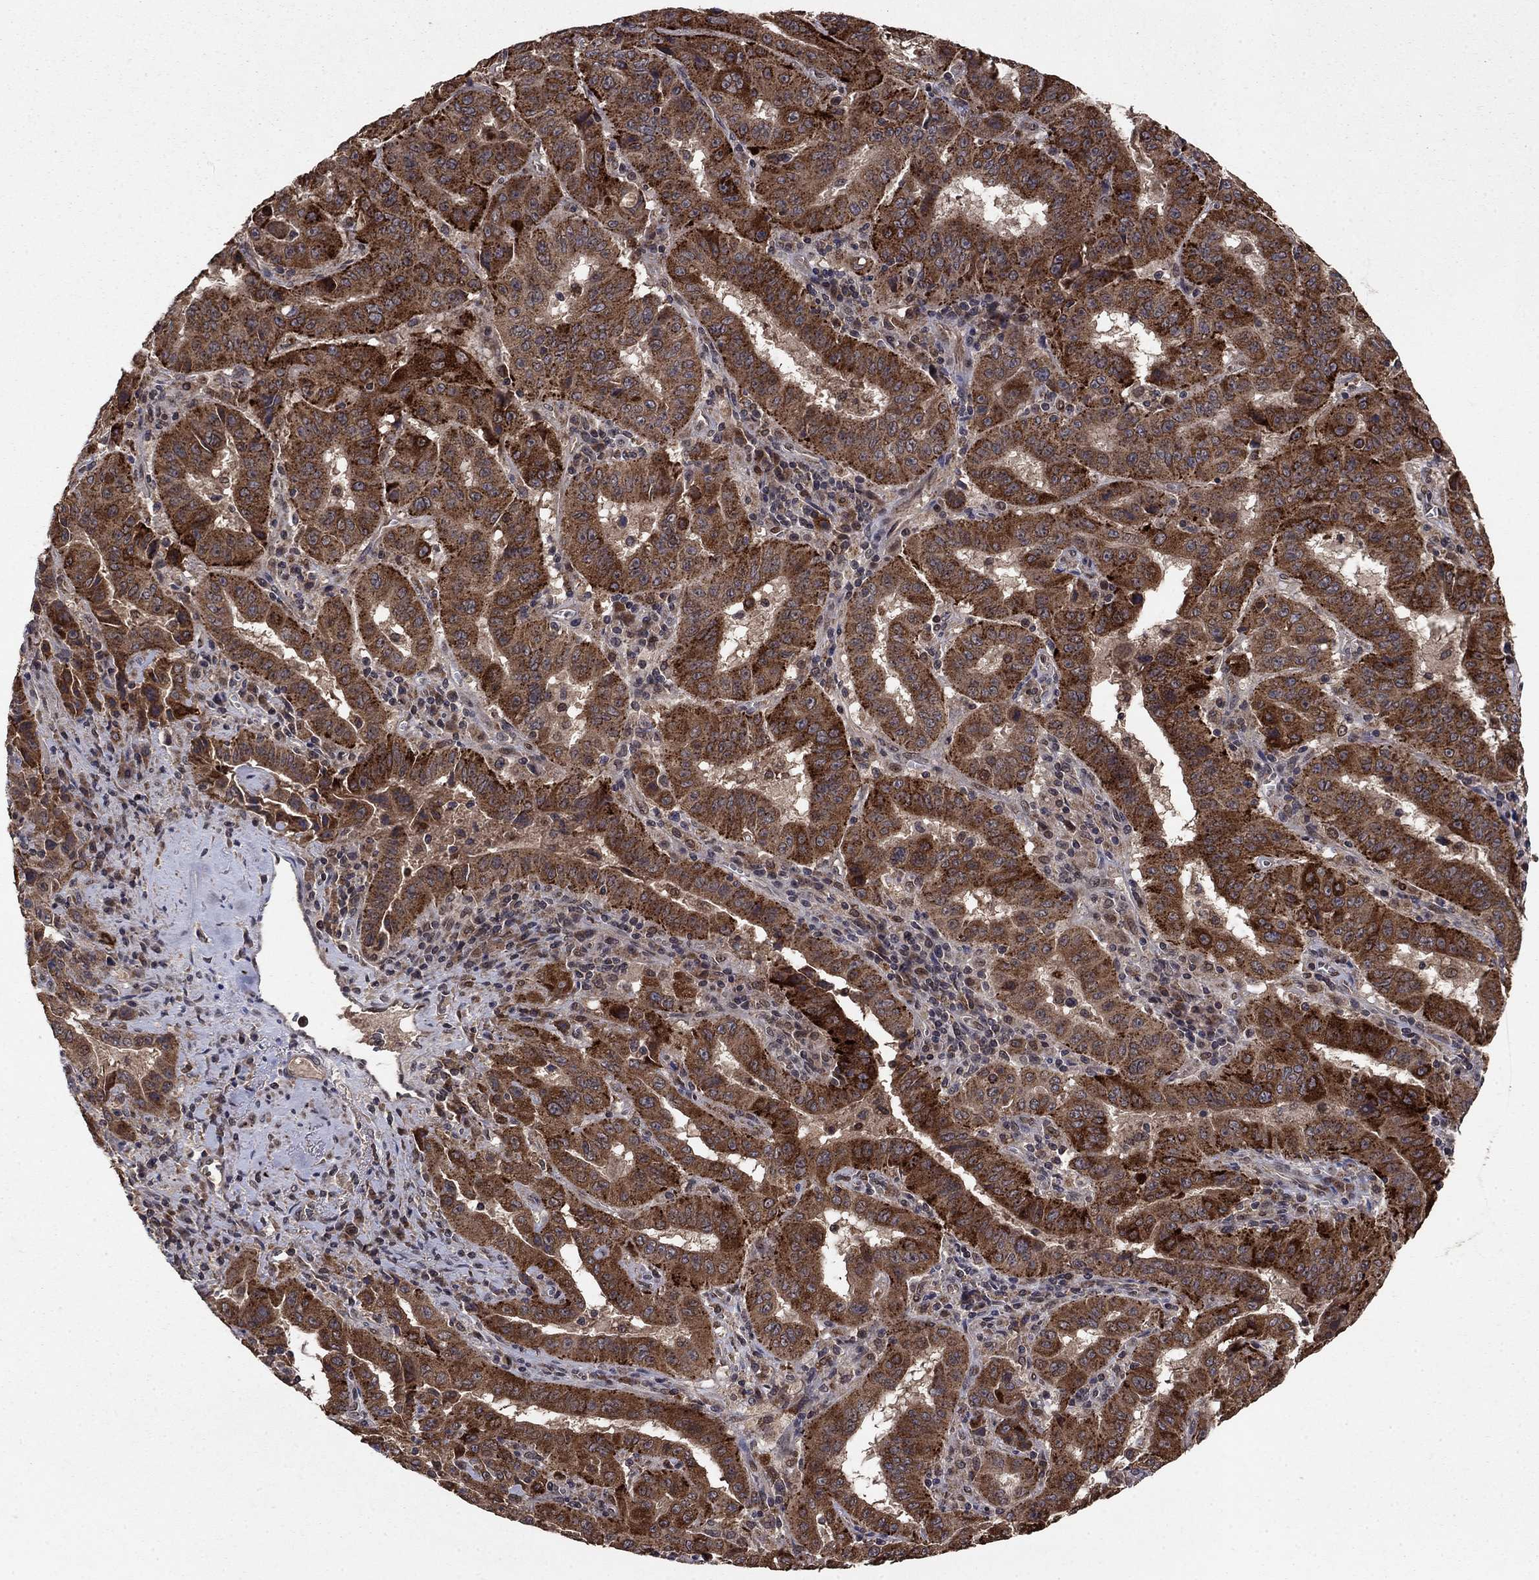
{"staining": {"intensity": "strong", "quantity": ">75%", "location": "cytoplasmic/membranous"}, "tissue": "pancreatic cancer", "cell_type": "Tumor cells", "image_type": "cancer", "snomed": [{"axis": "morphology", "description": "Adenocarcinoma, NOS"}, {"axis": "topography", "description": "Pancreas"}], "caption": "Human pancreatic cancer stained with a protein marker demonstrates strong staining in tumor cells.", "gene": "DHRS1", "patient": {"sex": "male", "age": 63}}